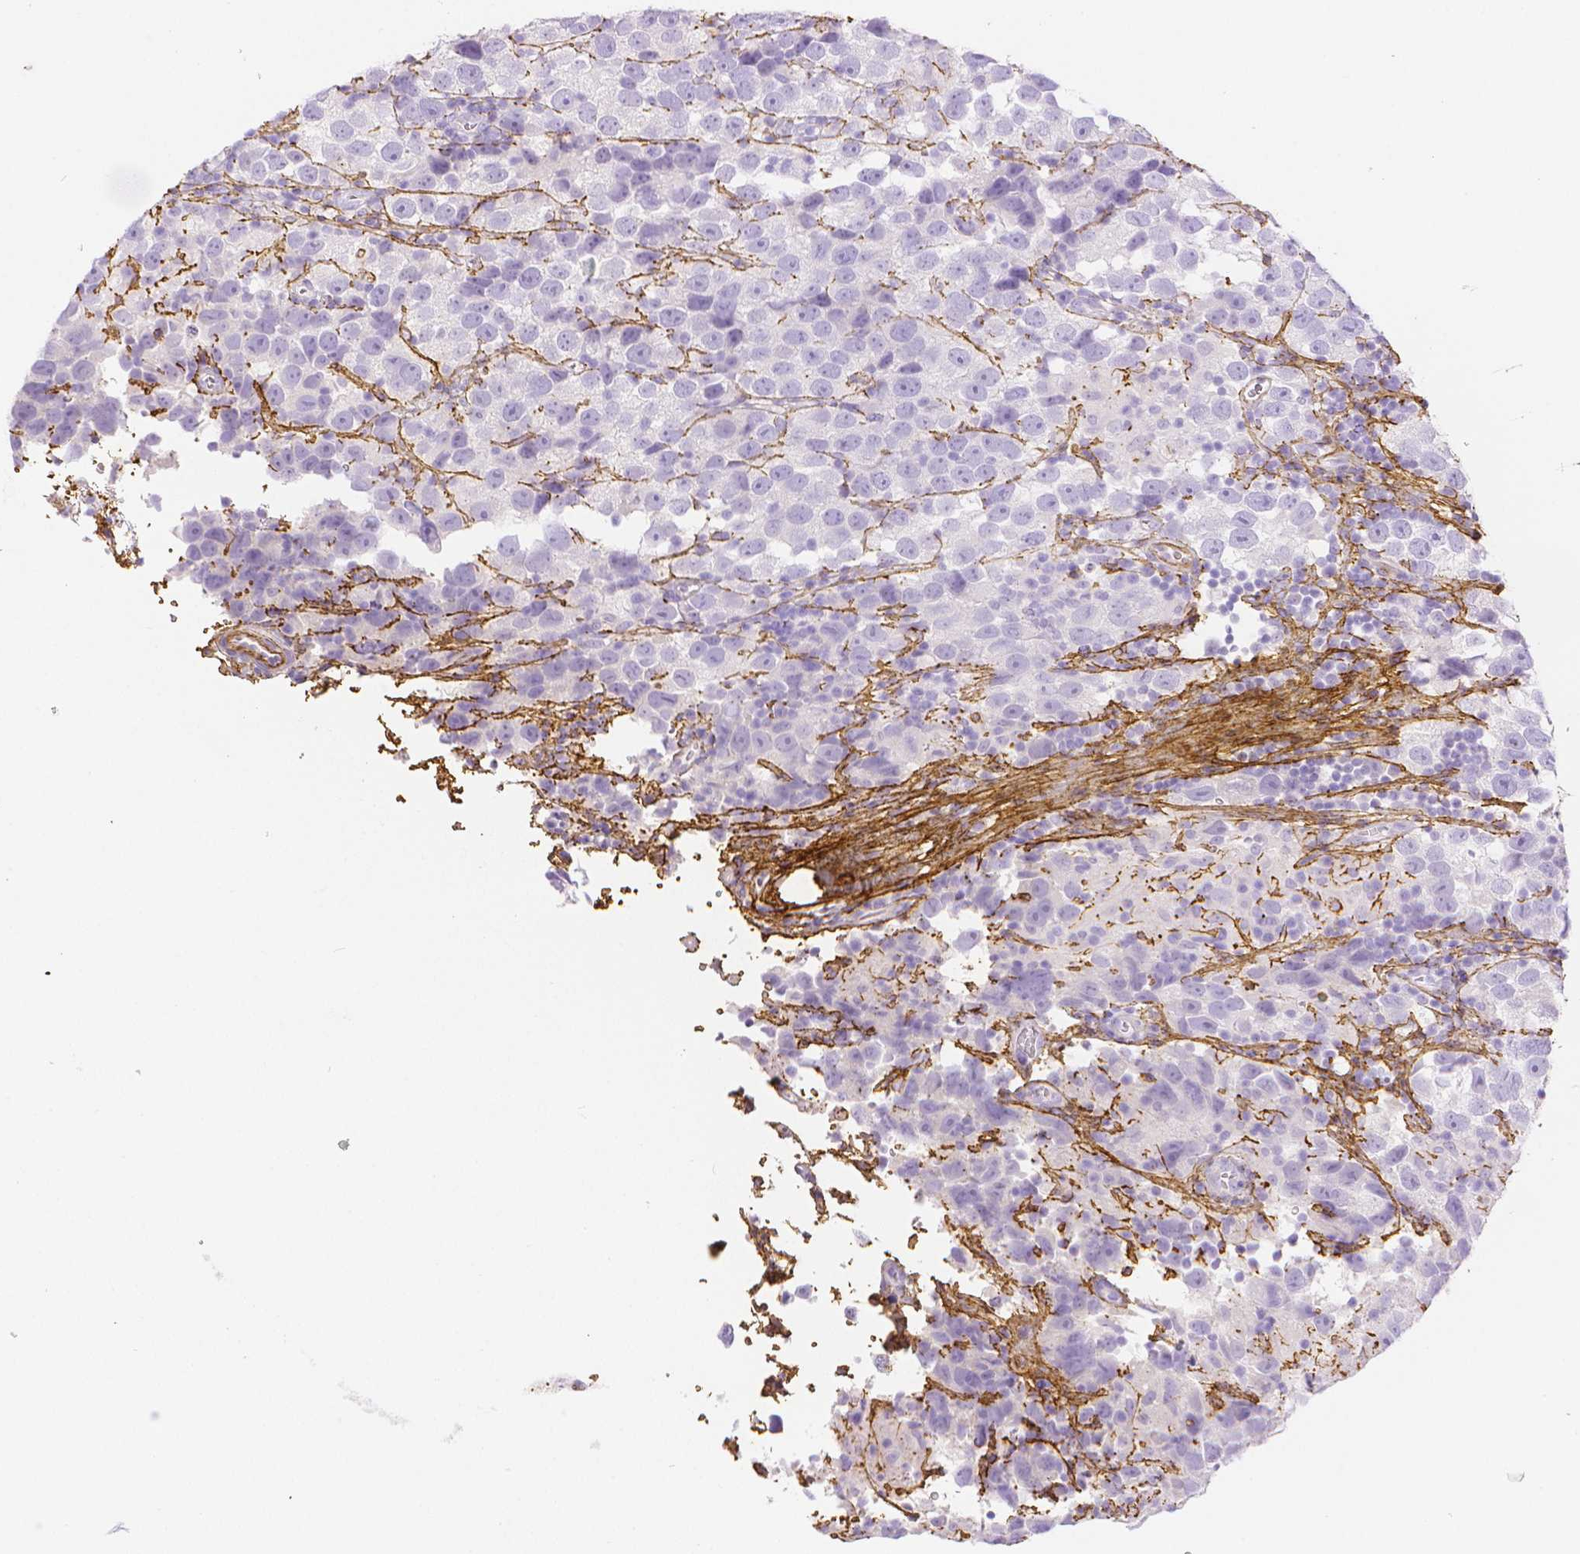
{"staining": {"intensity": "negative", "quantity": "none", "location": "none"}, "tissue": "testis cancer", "cell_type": "Tumor cells", "image_type": "cancer", "snomed": [{"axis": "morphology", "description": "Seminoma, NOS"}, {"axis": "topography", "description": "Testis"}], "caption": "DAB immunohistochemical staining of human testis cancer (seminoma) exhibits no significant expression in tumor cells.", "gene": "FBN1", "patient": {"sex": "male", "age": 26}}